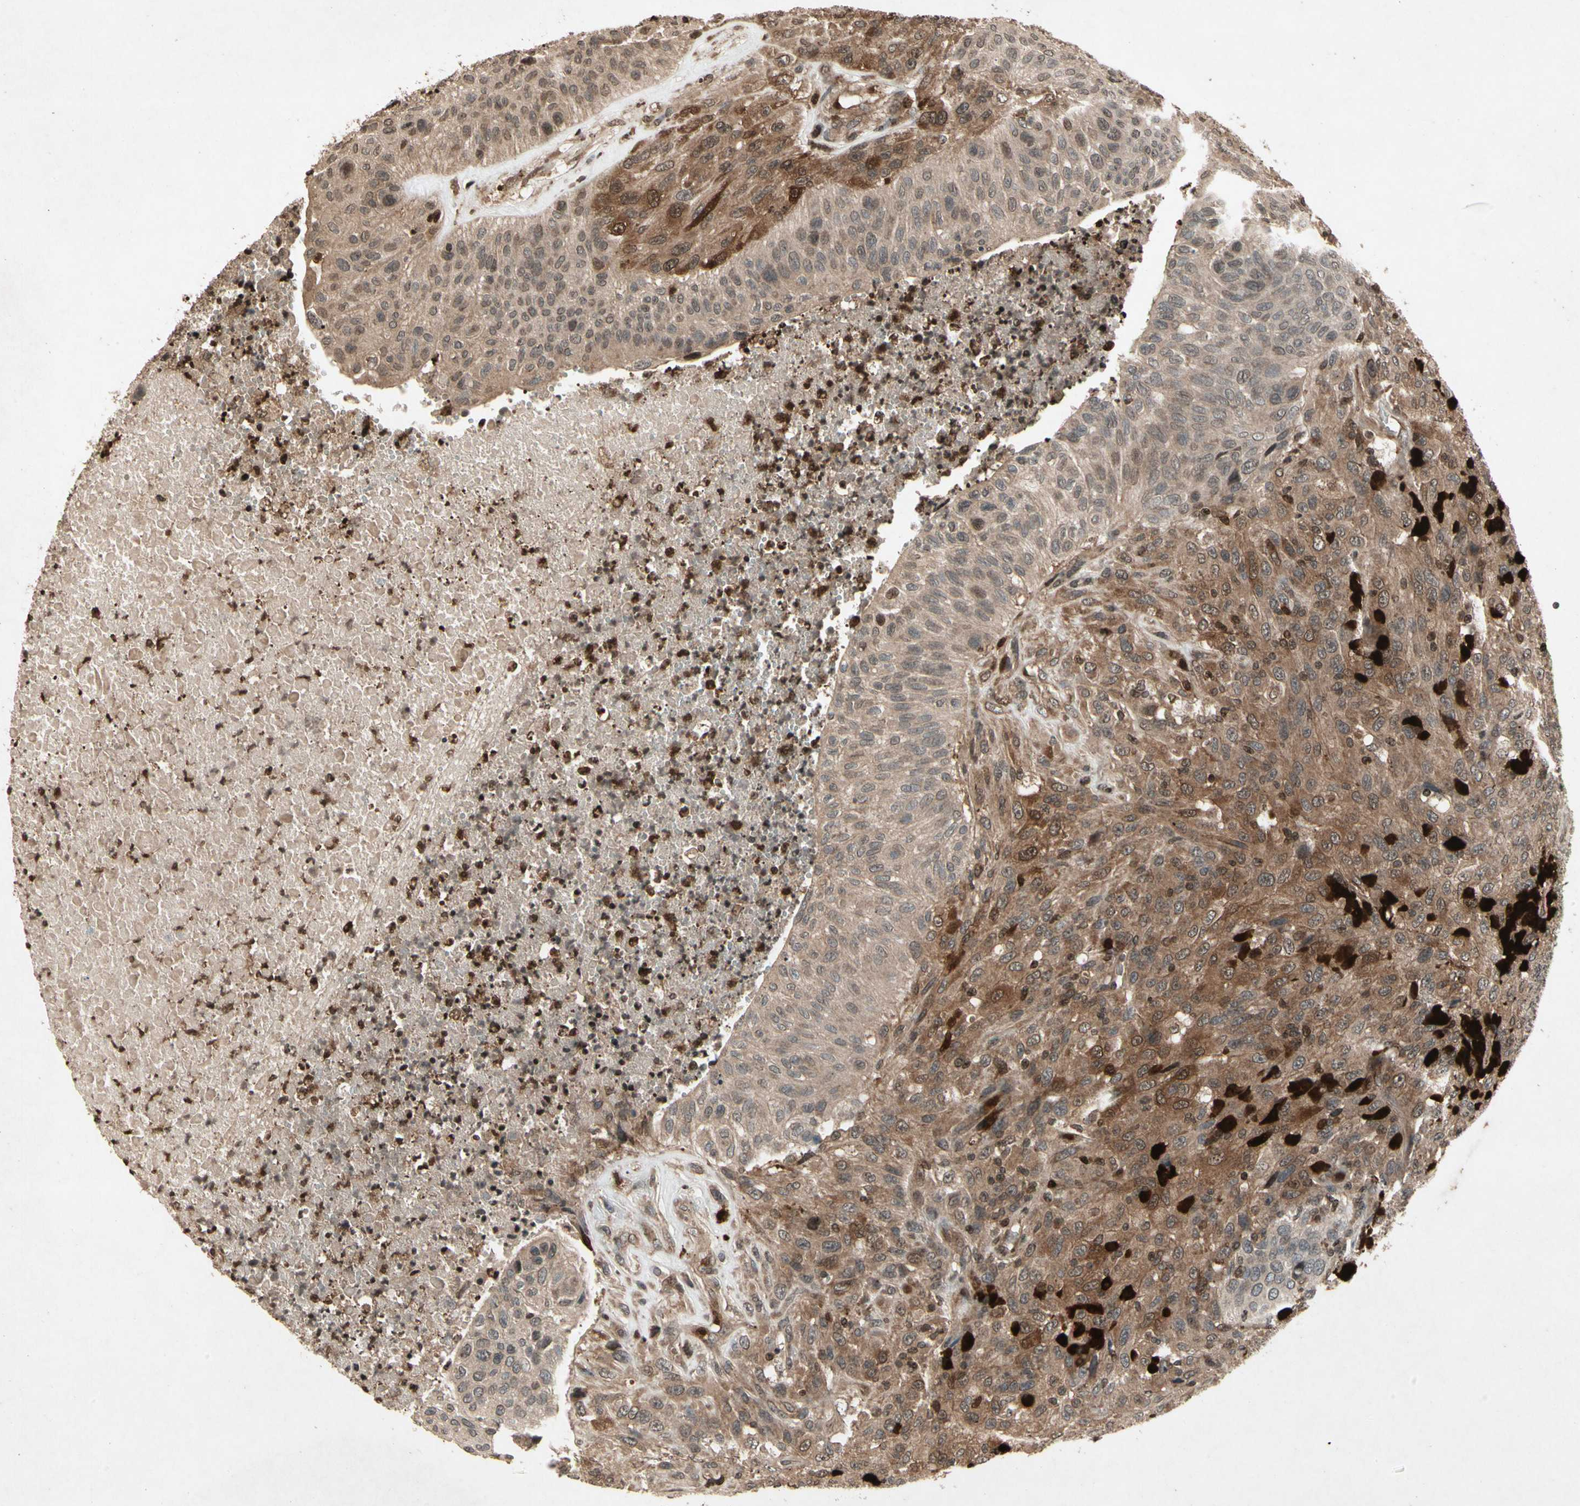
{"staining": {"intensity": "moderate", "quantity": ">75%", "location": "cytoplasmic/membranous"}, "tissue": "urothelial cancer", "cell_type": "Tumor cells", "image_type": "cancer", "snomed": [{"axis": "morphology", "description": "Urothelial carcinoma, High grade"}, {"axis": "topography", "description": "Urinary bladder"}], "caption": "Urothelial cancer was stained to show a protein in brown. There is medium levels of moderate cytoplasmic/membranous staining in about >75% of tumor cells.", "gene": "GLRX", "patient": {"sex": "male", "age": 66}}